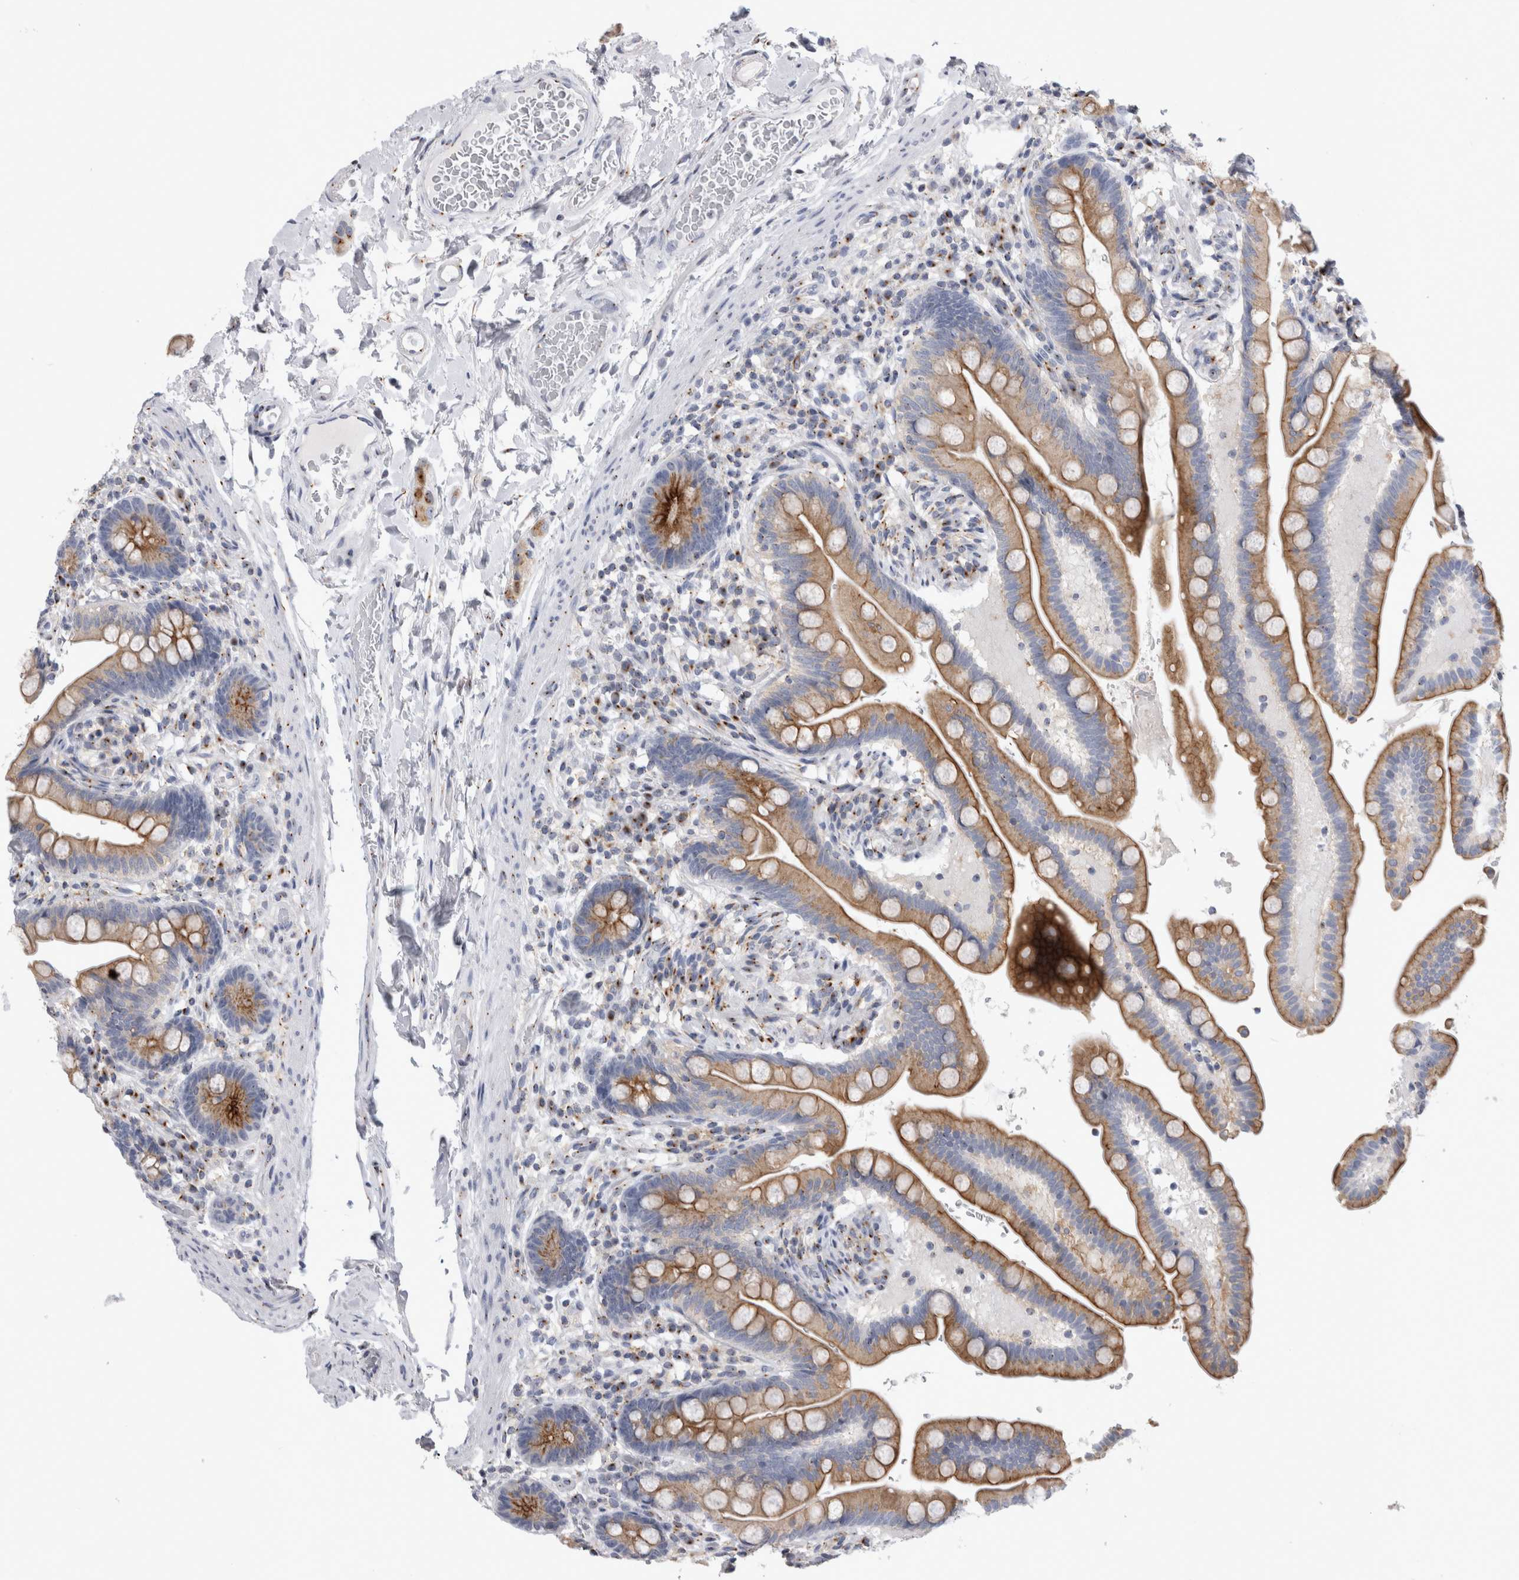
{"staining": {"intensity": "negative", "quantity": "none", "location": "none"}, "tissue": "colon", "cell_type": "Endothelial cells", "image_type": "normal", "snomed": [{"axis": "morphology", "description": "Normal tissue, NOS"}, {"axis": "topography", "description": "Smooth muscle"}, {"axis": "topography", "description": "Colon"}], "caption": "Immunohistochemistry (IHC) image of normal colon: colon stained with DAB demonstrates no significant protein staining in endothelial cells.", "gene": "AKAP9", "patient": {"sex": "male", "age": 73}}